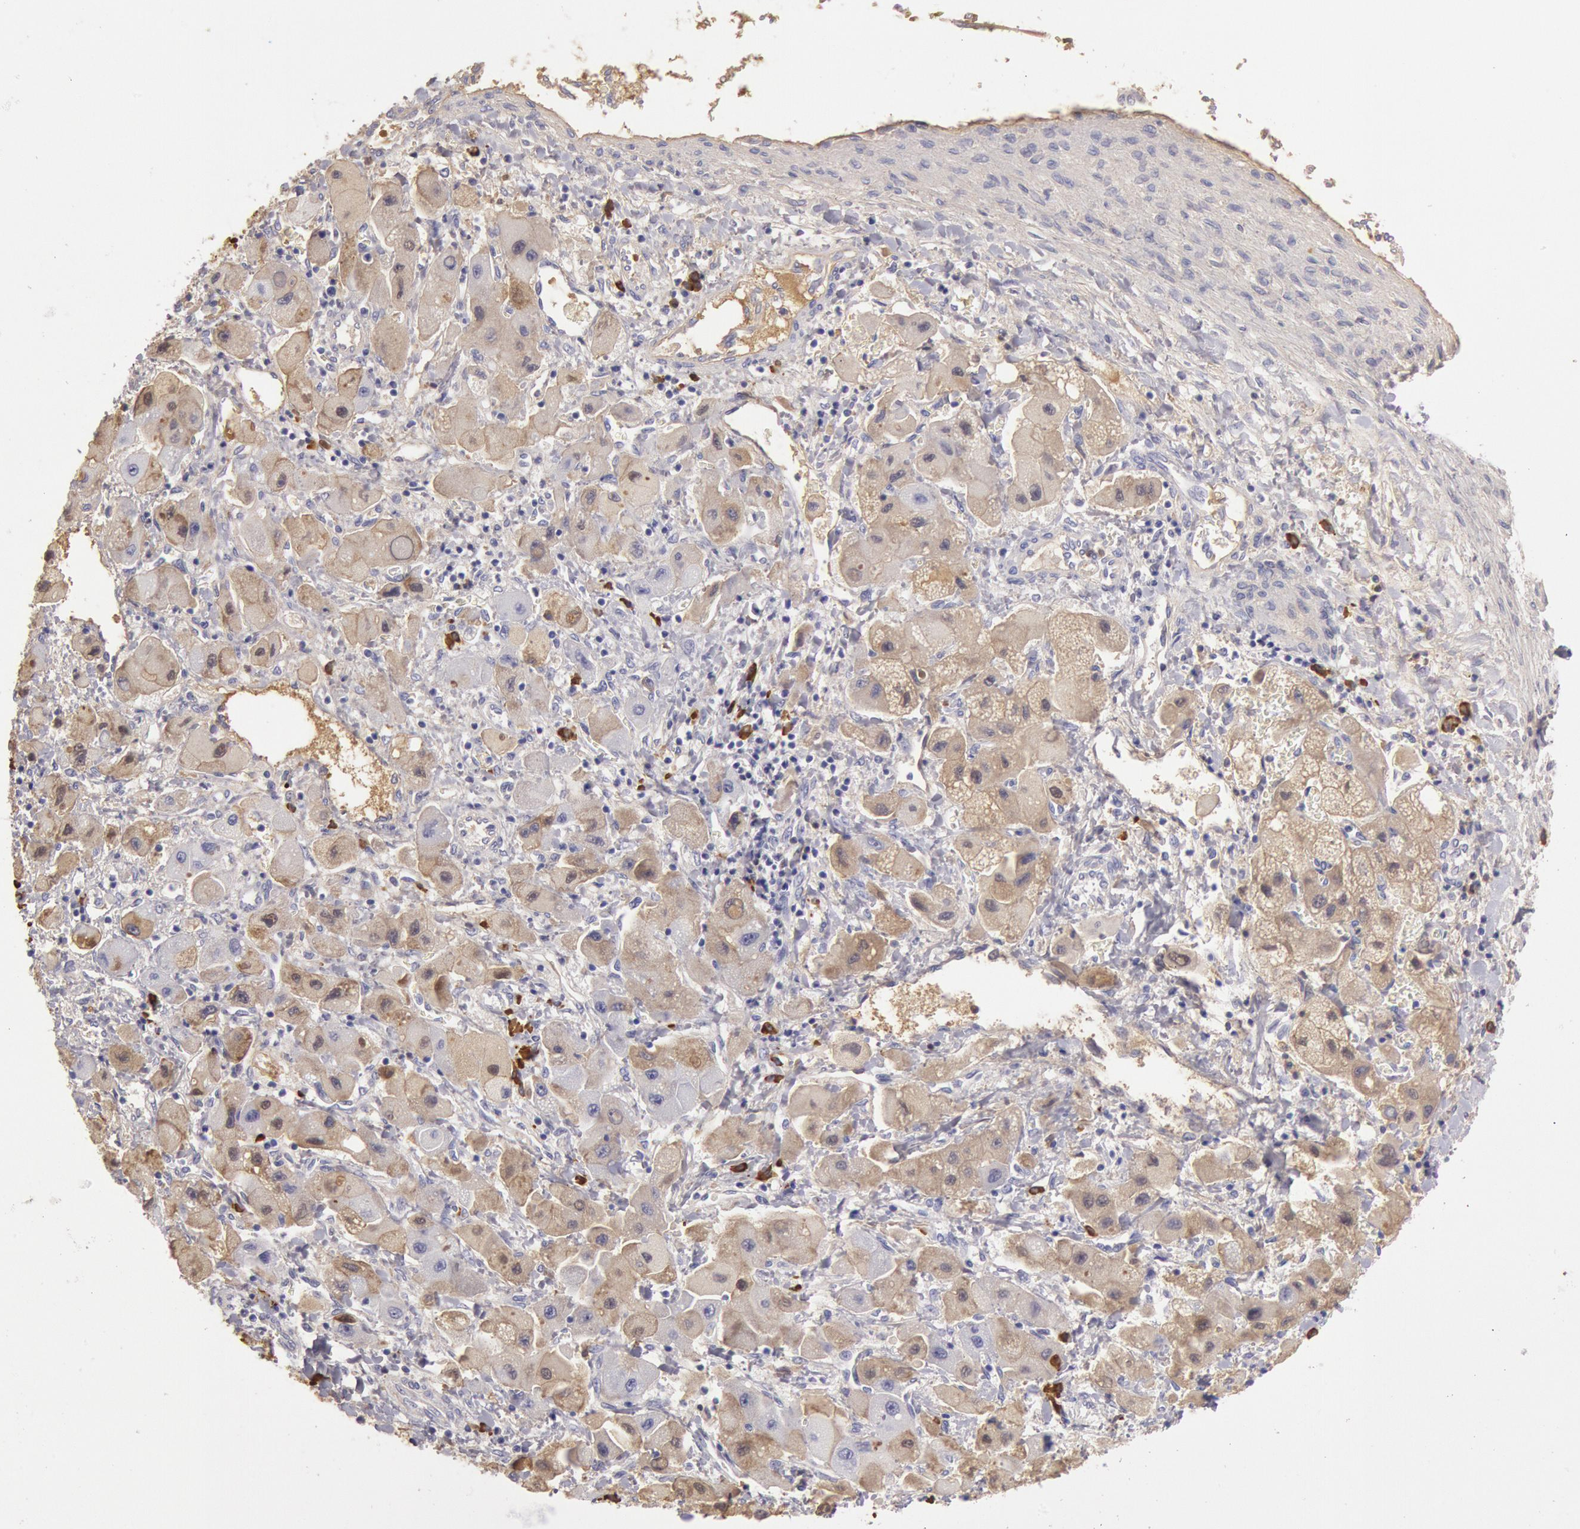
{"staining": {"intensity": "moderate", "quantity": ">75%", "location": "cytoplasmic/membranous"}, "tissue": "liver cancer", "cell_type": "Tumor cells", "image_type": "cancer", "snomed": [{"axis": "morphology", "description": "Carcinoma, Hepatocellular, NOS"}, {"axis": "topography", "description": "Liver"}], "caption": "Human hepatocellular carcinoma (liver) stained with a protein marker shows moderate staining in tumor cells.", "gene": "IGHG1", "patient": {"sex": "male", "age": 24}}